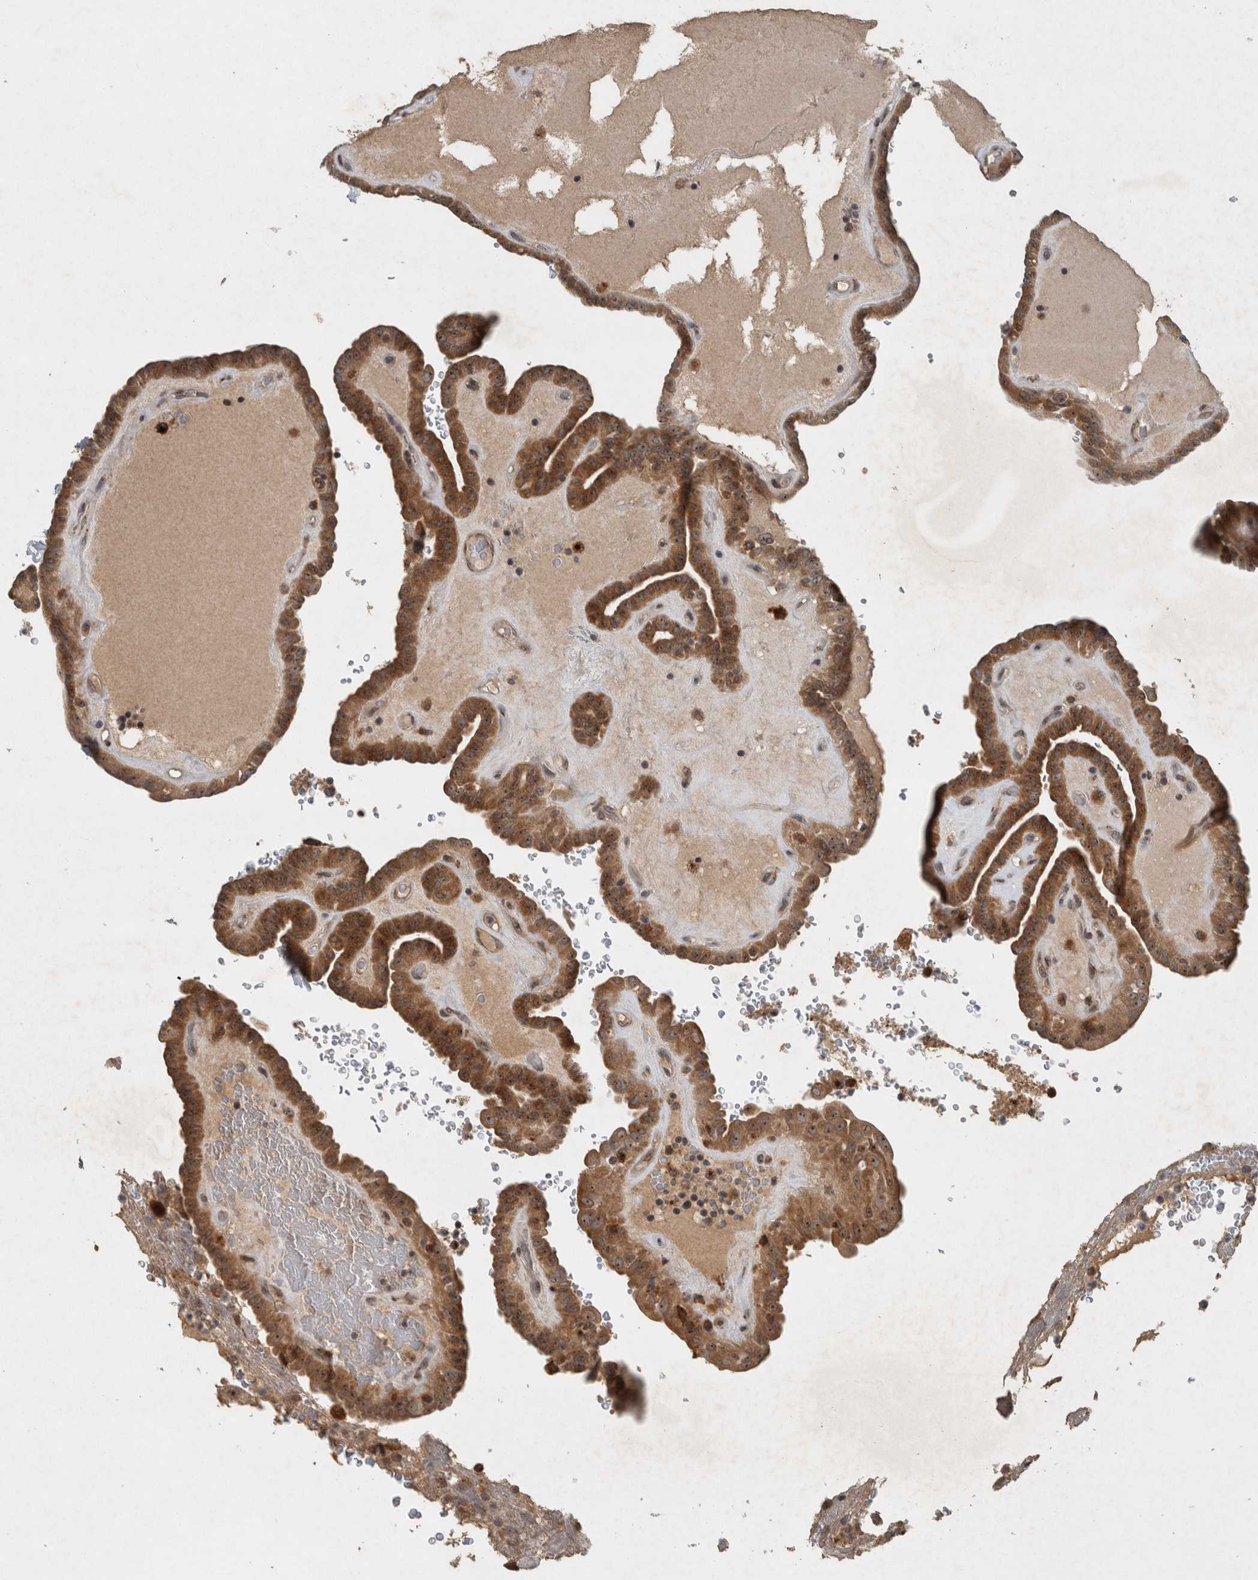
{"staining": {"intensity": "moderate", "quantity": ">75%", "location": "cytoplasmic/membranous,nuclear"}, "tissue": "thyroid cancer", "cell_type": "Tumor cells", "image_type": "cancer", "snomed": [{"axis": "morphology", "description": "Papillary adenocarcinoma, NOS"}, {"axis": "topography", "description": "Thyroid gland"}], "caption": "Protein analysis of thyroid papillary adenocarcinoma tissue exhibits moderate cytoplasmic/membranous and nuclear expression in about >75% of tumor cells.", "gene": "GPR137B", "patient": {"sex": "male", "age": 77}}